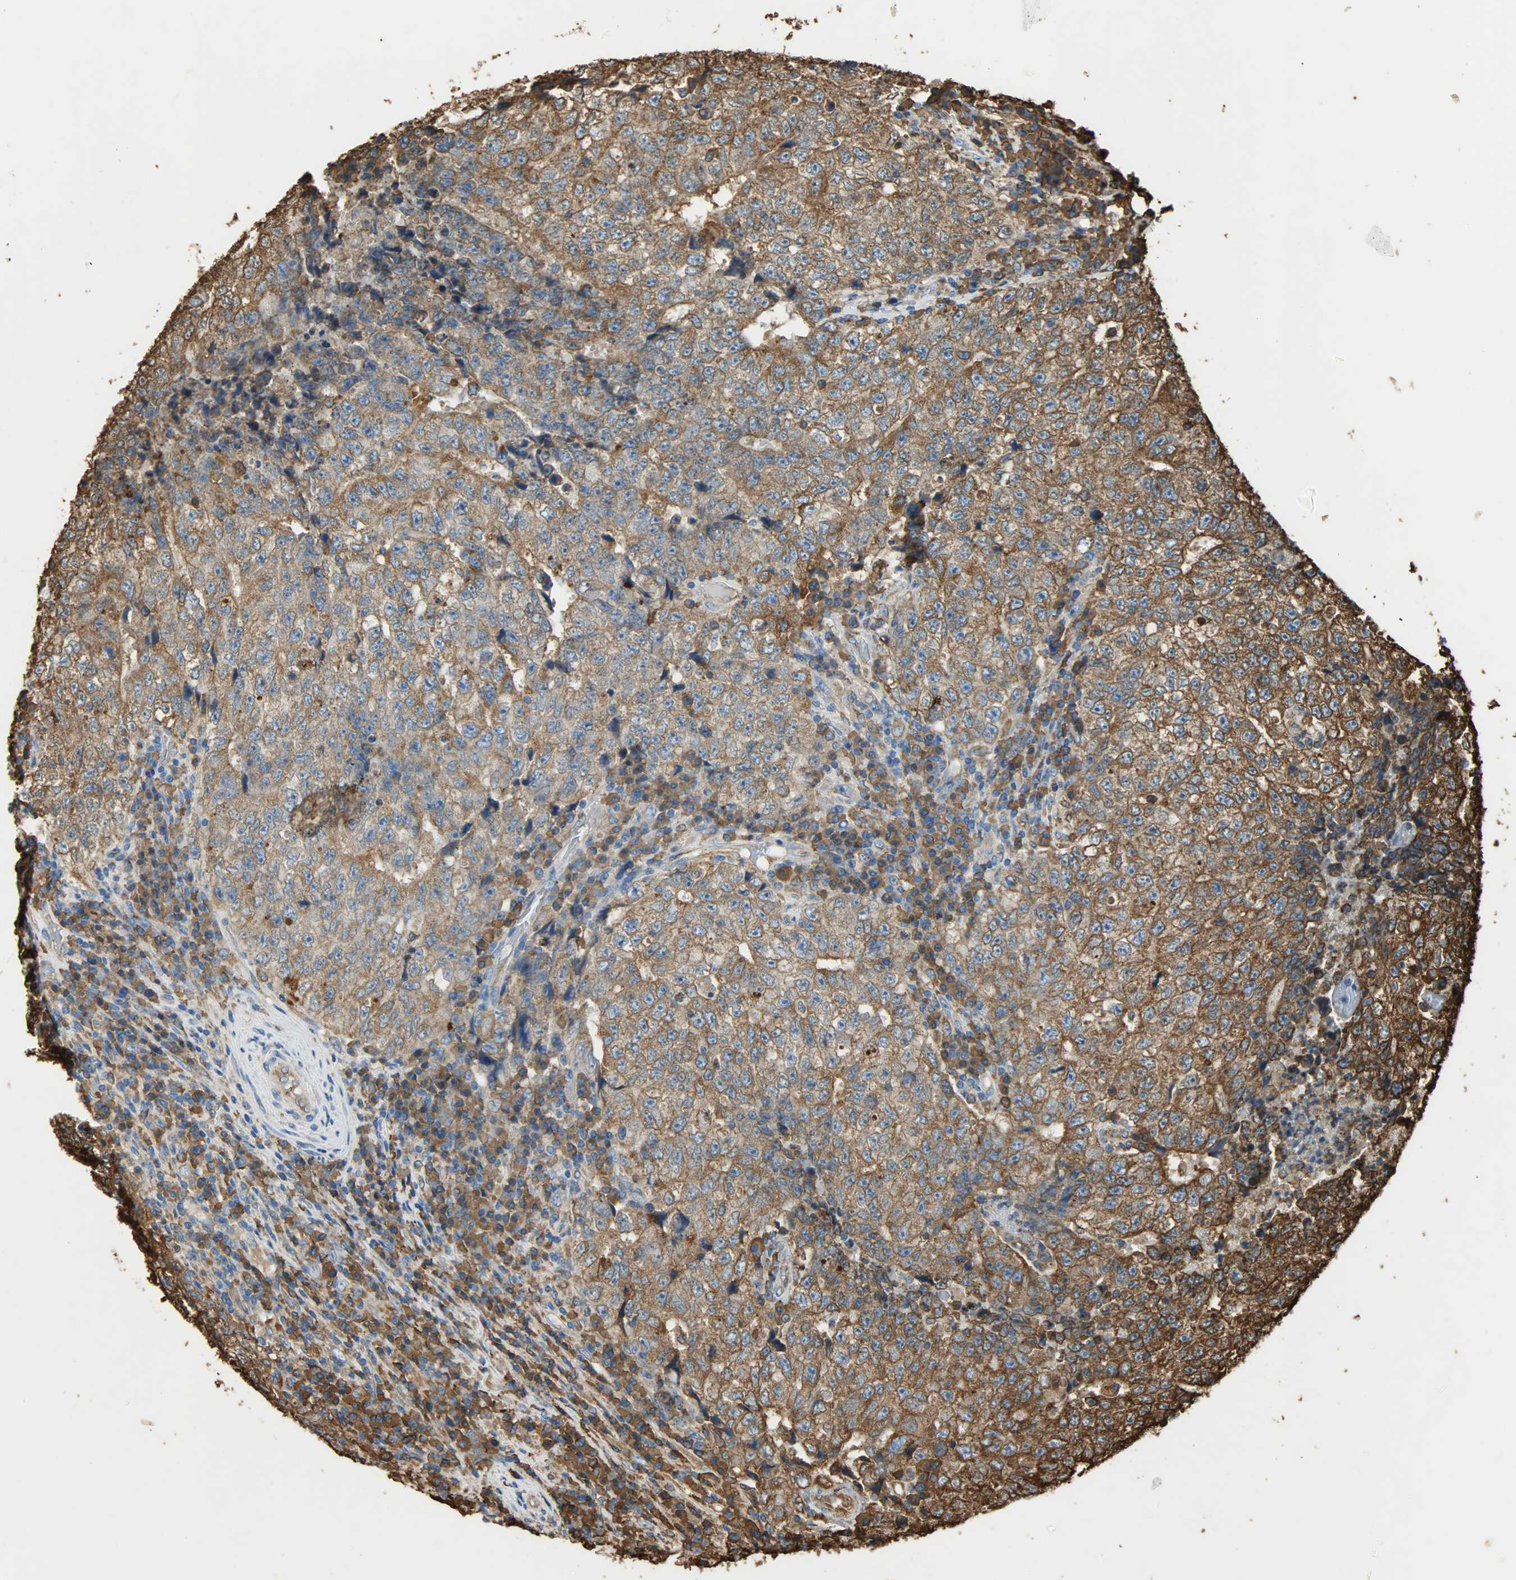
{"staining": {"intensity": "moderate", "quantity": ">75%", "location": "cytoplasmic/membranous"}, "tissue": "testis cancer", "cell_type": "Tumor cells", "image_type": "cancer", "snomed": [{"axis": "morphology", "description": "Necrosis, NOS"}, {"axis": "morphology", "description": "Carcinoma, Embryonal, NOS"}, {"axis": "topography", "description": "Testis"}], "caption": "Embryonal carcinoma (testis) stained with immunohistochemistry (IHC) displays moderate cytoplasmic/membranous positivity in about >75% of tumor cells.", "gene": "HSP90B1", "patient": {"sex": "male", "age": 19}}